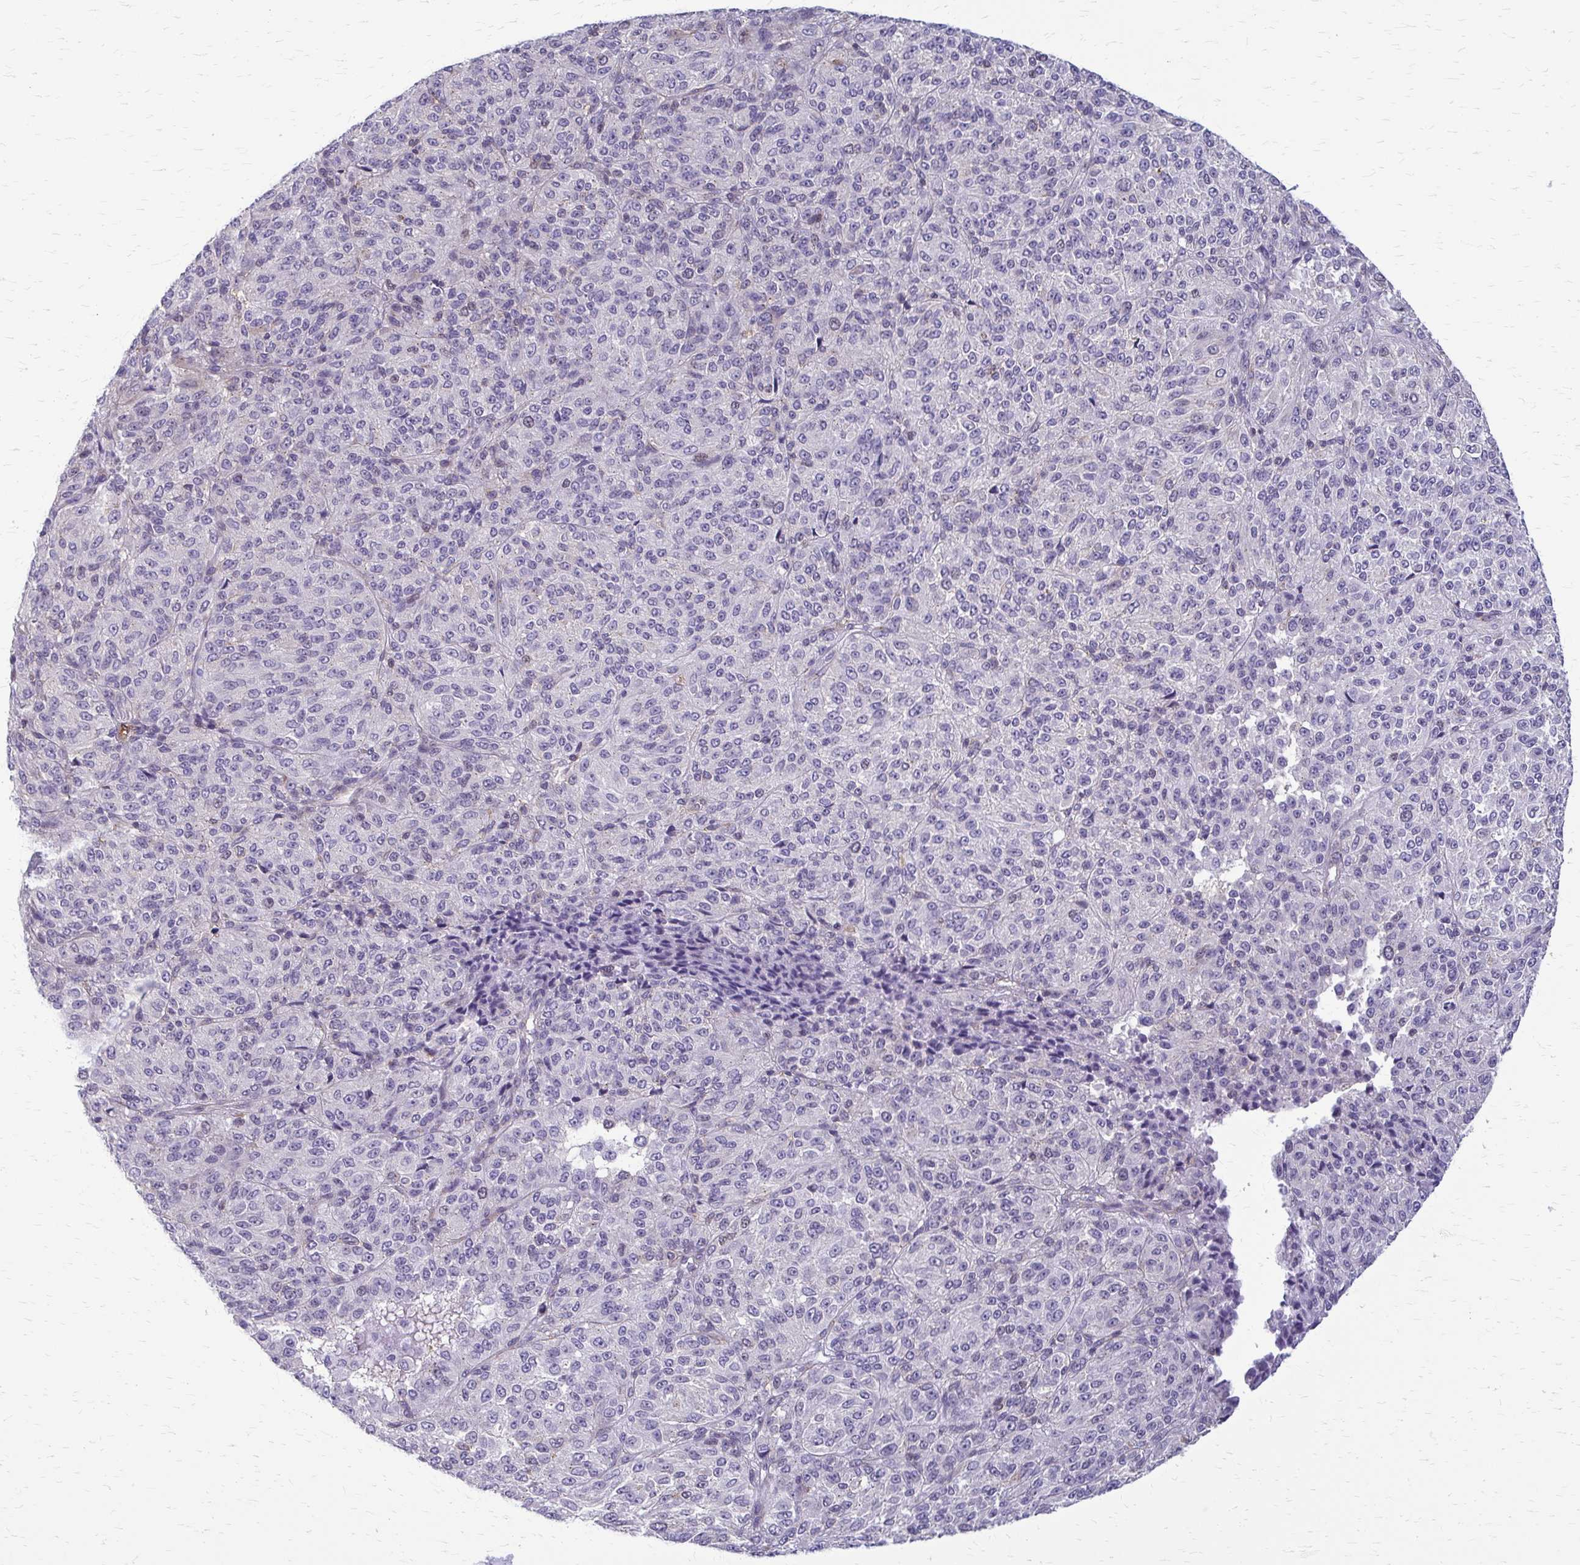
{"staining": {"intensity": "negative", "quantity": "none", "location": "none"}, "tissue": "melanoma", "cell_type": "Tumor cells", "image_type": "cancer", "snomed": [{"axis": "morphology", "description": "Malignant melanoma, Metastatic site"}, {"axis": "topography", "description": "Brain"}], "caption": "Melanoma stained for a protein using immunohistochemistry demonstrates no staining tumor cells.", "gene": "DEPP1", "patient": {"sex": "female", "age": 56}}